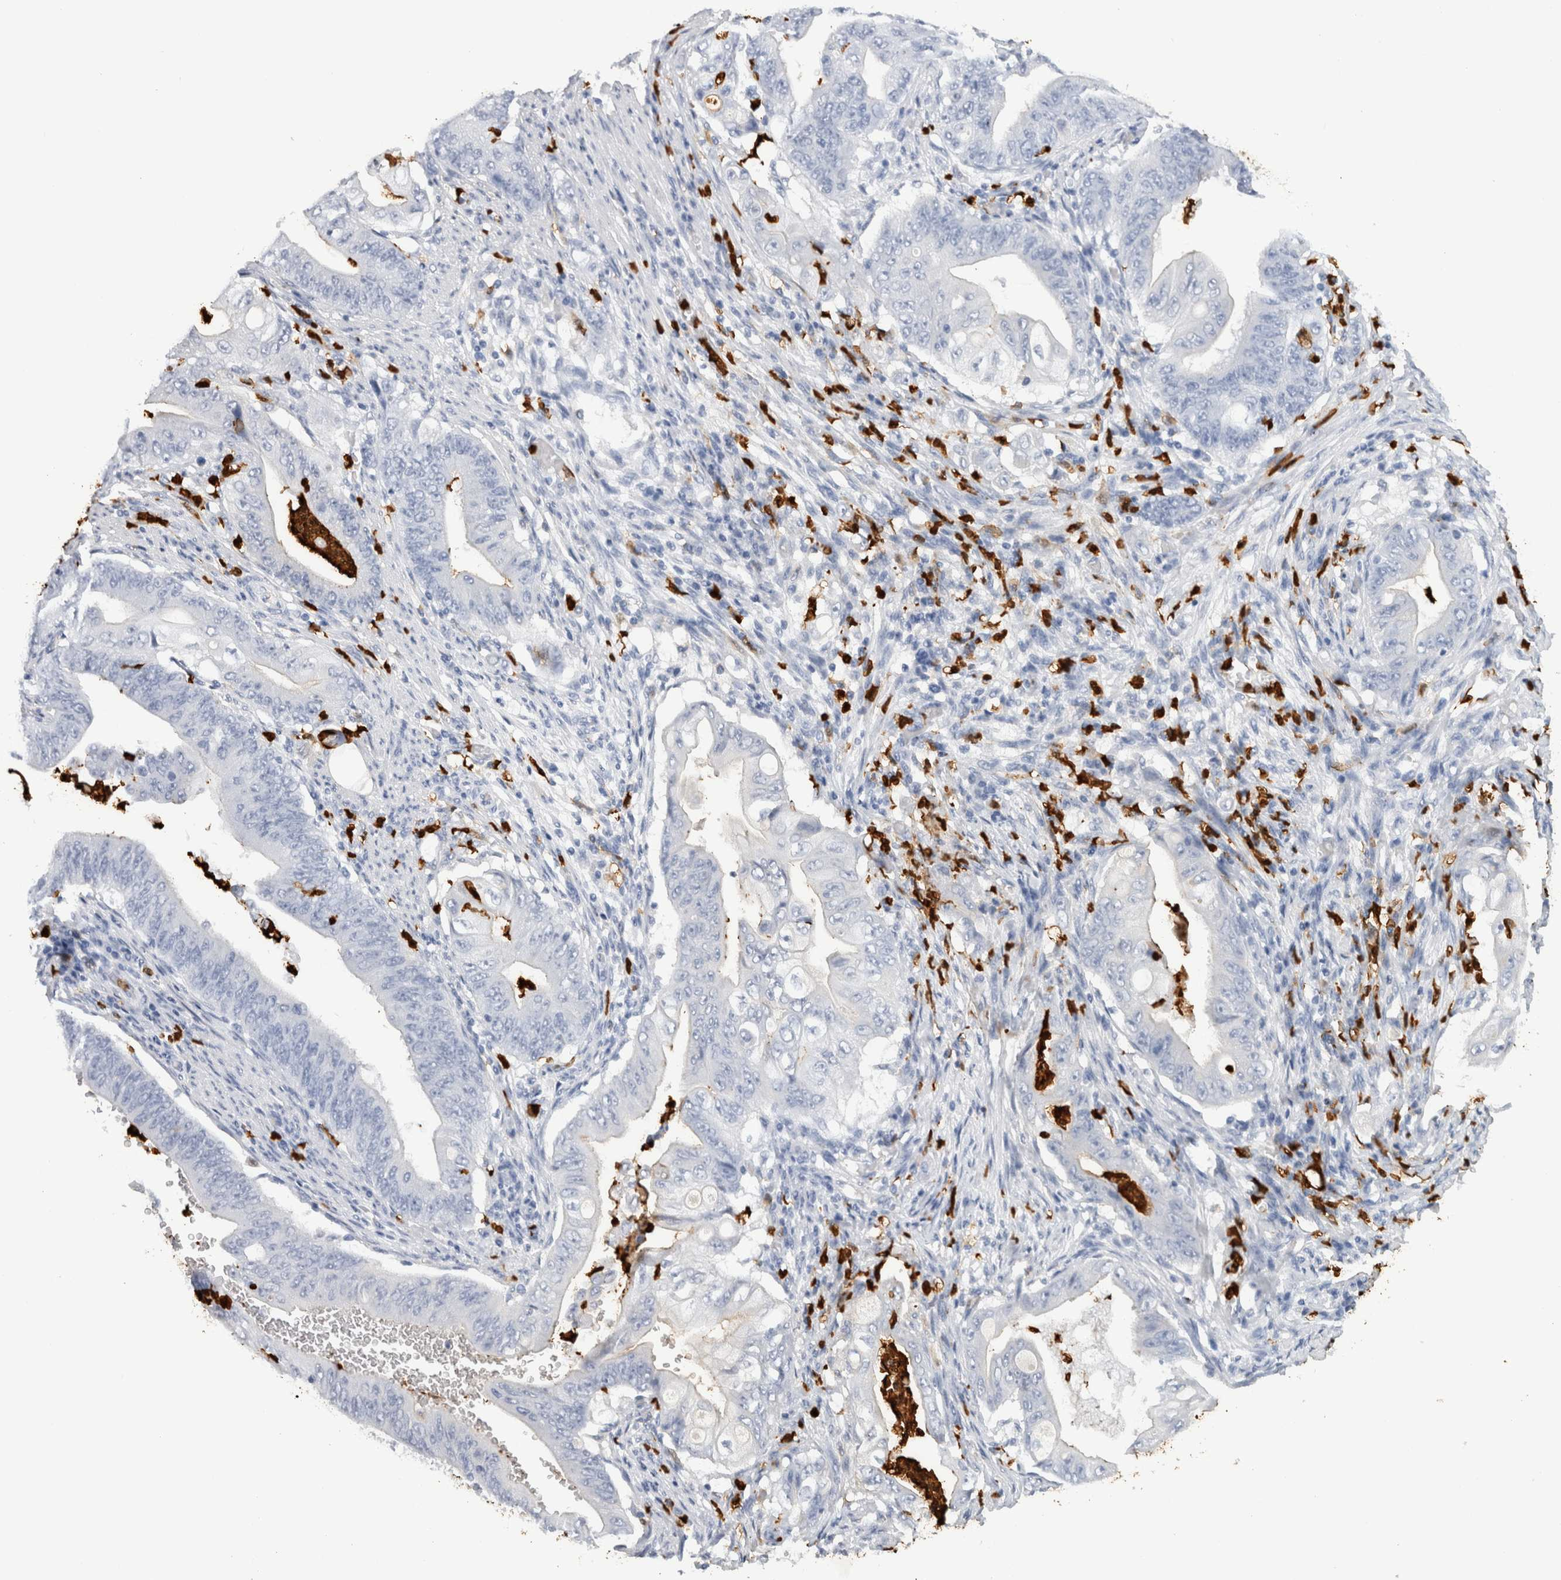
{"staining": {"intensity": "negative", "quantity": "none", "location": "none"}, "tissue": "stomach cancer", "cell_type": "Tumor cells", "image_type": "cancer", "snomed": [{"axis": "morphology", "description": "Adenocarcinoma, NOS"}, {"axis": "topography", "description": "Stomach"}], "caption": "Tumor cells show no significant staining in stomach cancer (adenocarcinoma). (Stains: DAB (3,3'-diaminobenzidine) immunohistochemistry (IHC) with hematoxylin counter stain, Microscopy: brightfield microscopy at high magnification).", "gene": "S100A8", "patient": {"sex": "female", "age": 73}}